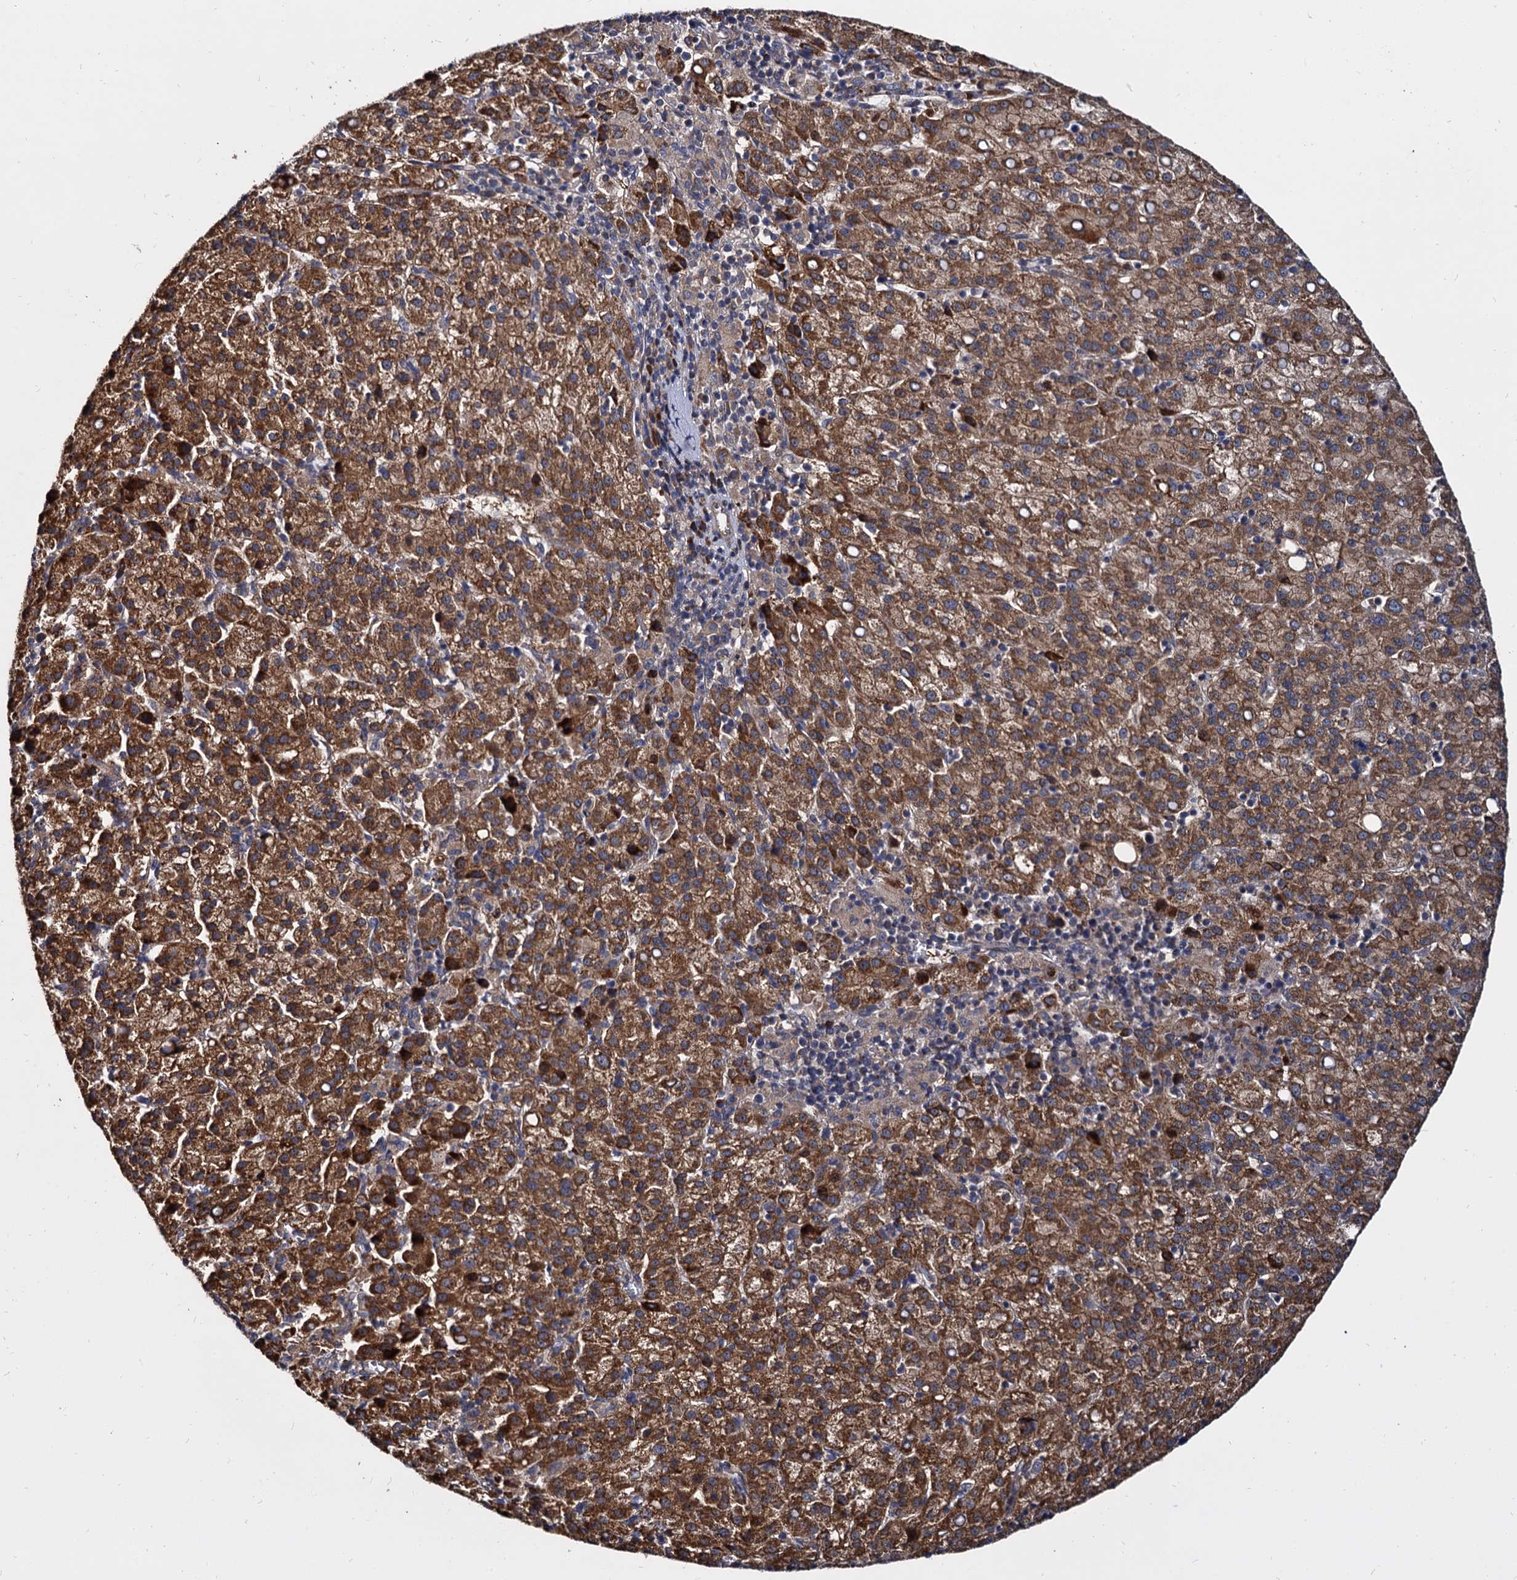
{"staining": {"intensity": "strong", "quantity": ">75%", "location": "cytoplasmic/membranous"}, "tissue": "liver cancer", "cell_type": "Tumor cells", "image_type": "cancer", "snomed": [{"axis": "morphology", "description": "Carcinoma, Hepatocellular, NOS"}, {"axis": "topography", "description": "Liver"}], "caption": "Immunohistochemistry (IHC) staining of liver hepatocellular carcinoma, which shows high levels of strong cytoplasmic/membranous positivity in approximately >75% of tumor cells indicating strong cytoplasmic/membranous protein expression. The staining was performed using DAB (3,3'-diaminobenzidine) (brown) for protein detection and nuclei were counterstained in hematoxylin (blue).", "gene": "WWC3", "patient": {"sex": "female", "age": 58}}